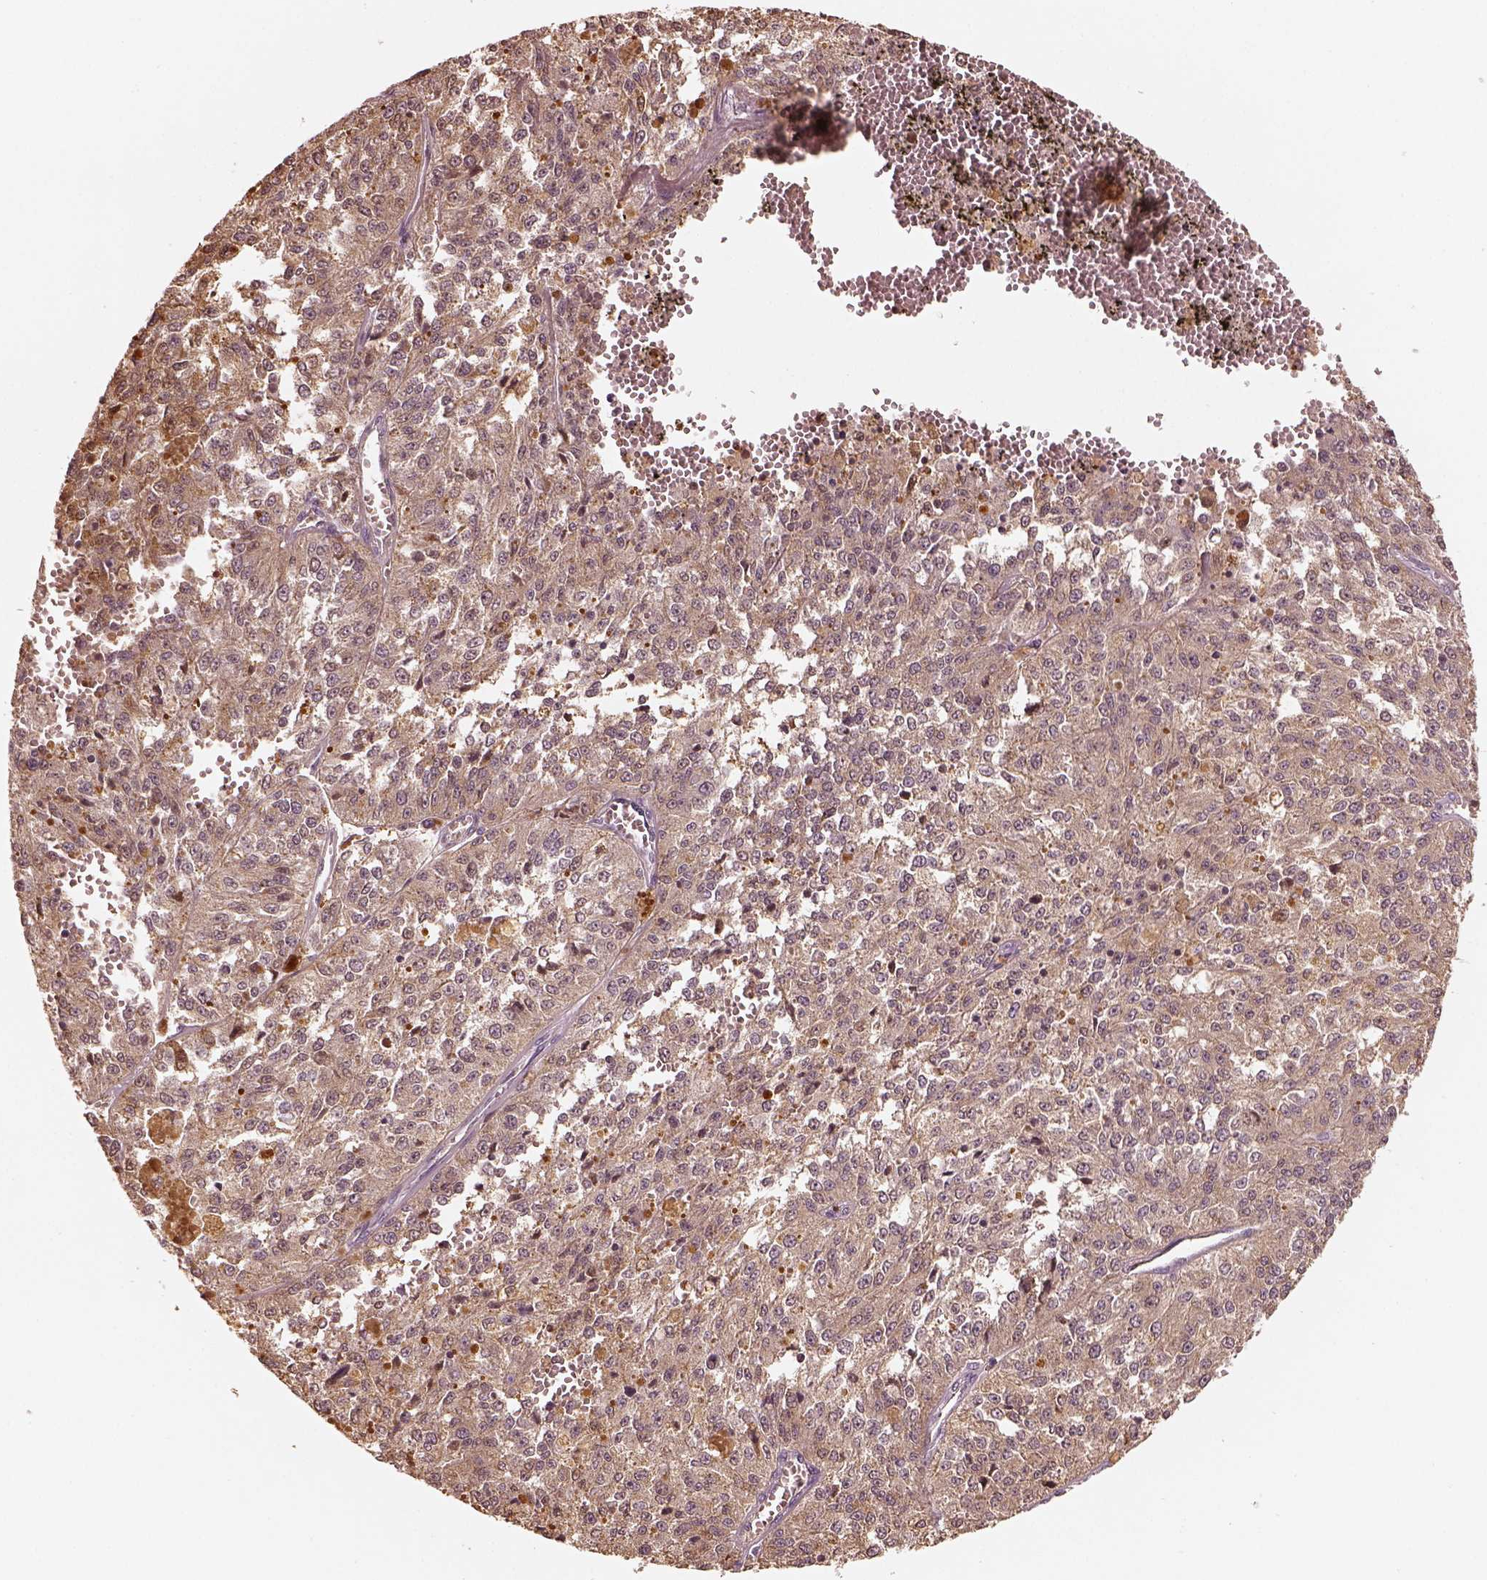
{"staining": {"intensity": "moderate", "quantity": ">75%", "location": "cytoplasmic/membranous"}, "tissue": "melanoma", "cell_type": "Tumor cells", "image_type": "cancer", "snomed": [{"axis": "morphology", "description": "Malignant melanoma, Metastatic site"}, {"axis": "topography", "description": "Lymph node"}], "caption": "DAB immunohistochemical staining of malignant melanoma (metastatic site) exhibits moderate cytoplasmic/membranous protein expression in about >75% of tumor cells. The staining is performed using DAB (3,3'-diaminobenzidine) brown chromogen to label protein expression. The nuclei are counter-stained blue using hematoxylin.", "gene": "EGR4", "patient": {"sex": "female", "age": 64}}